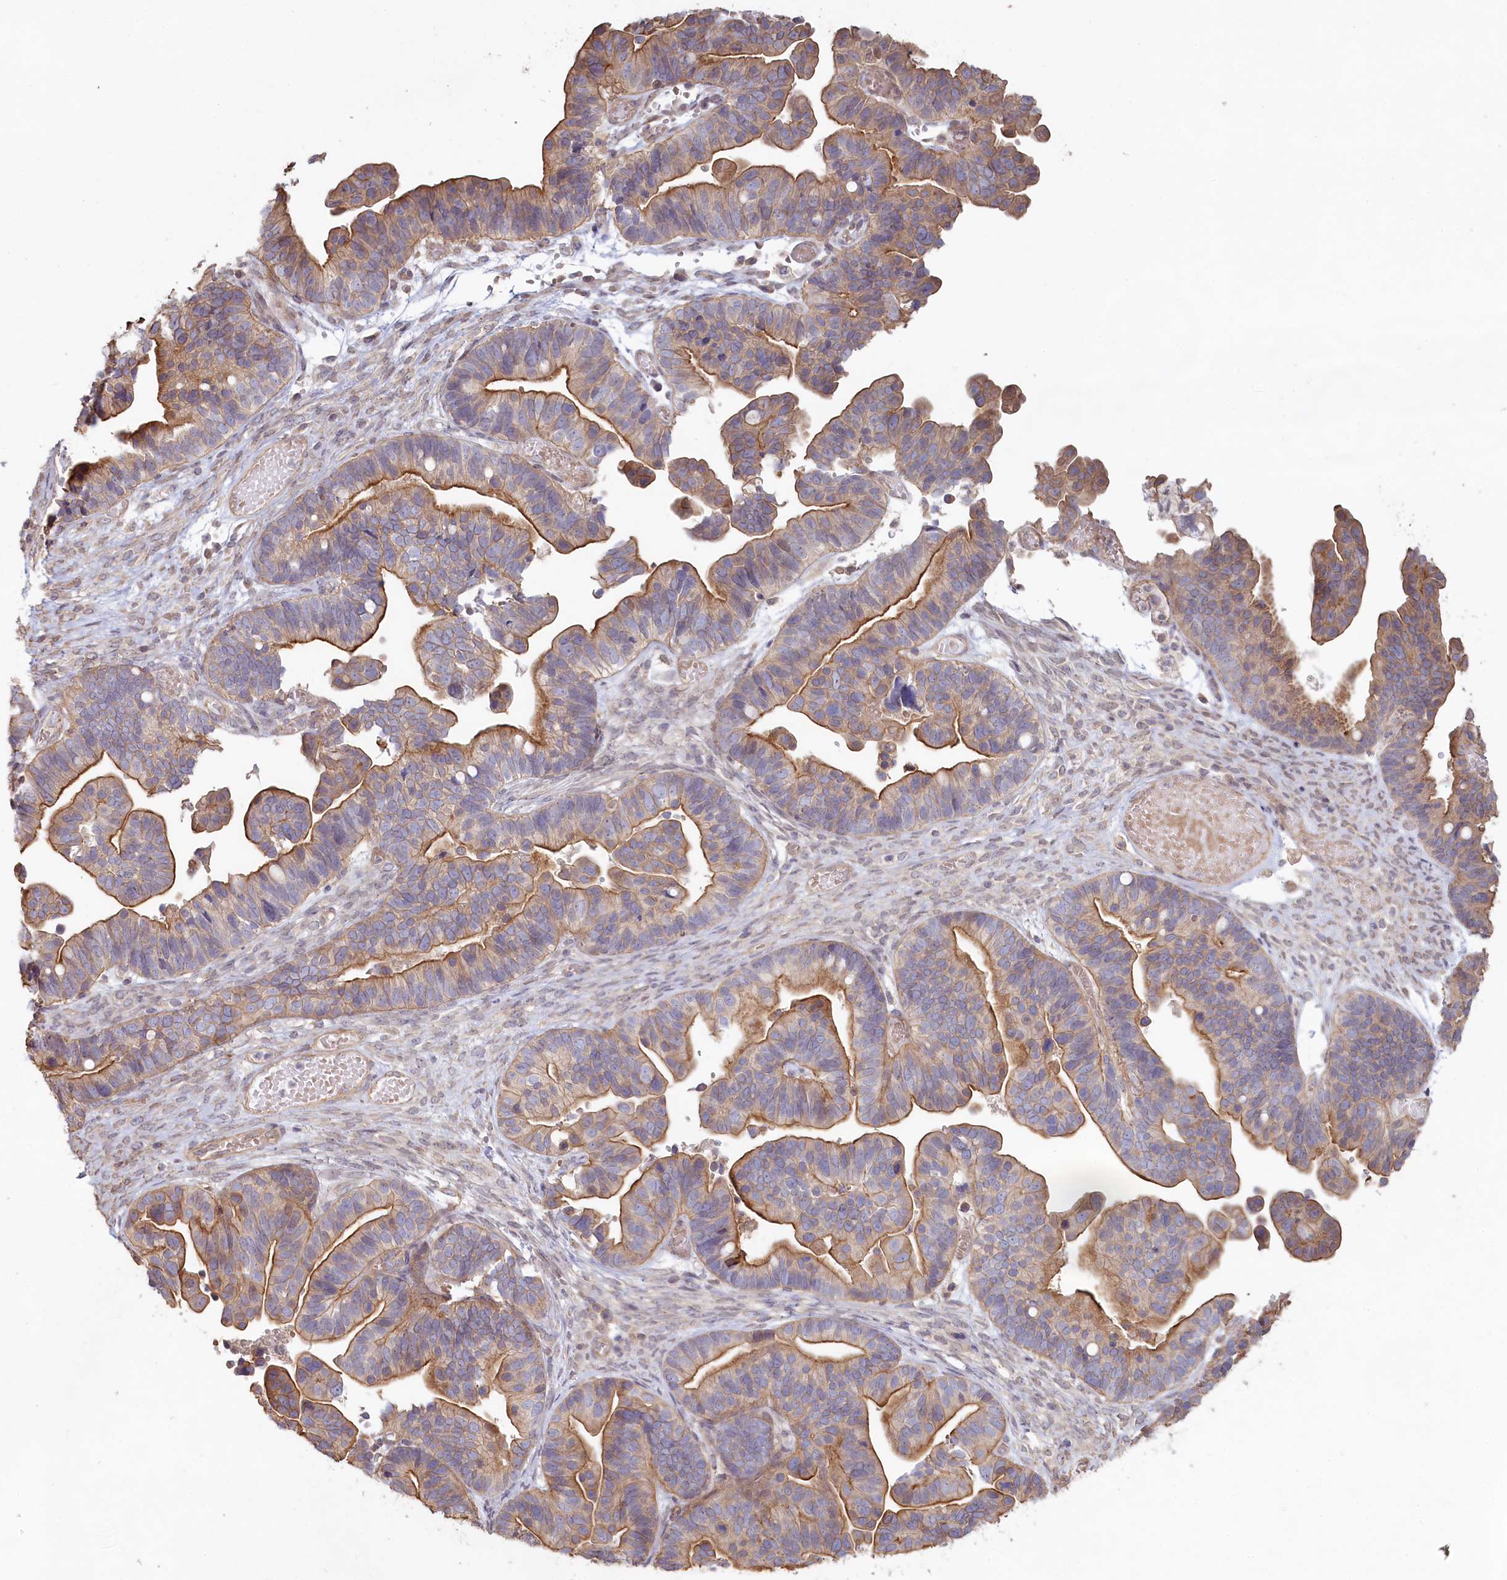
{"staining": {"intensity": "moderate", "quantity": ">75%", "location": "cytoplasmic/membranous"}, "tissue": "ovarian cancer", "cell_type": "Tumor cells", "image_type": "cancer", "snomed": [{"axis": "morphology", "description": "Cystadenocarcinoma, serous, NOS"}, {"axis": "topography", "description": "Ovary"}], "caption": "Ovarian serous cystadenocarcinoma stained with a brown dye shows moderate cytoplasmic/membranous positive staining in about >75% of tumor cells.", "gene": "TCHP", "patient": {"sex": "female", "age": 56}}